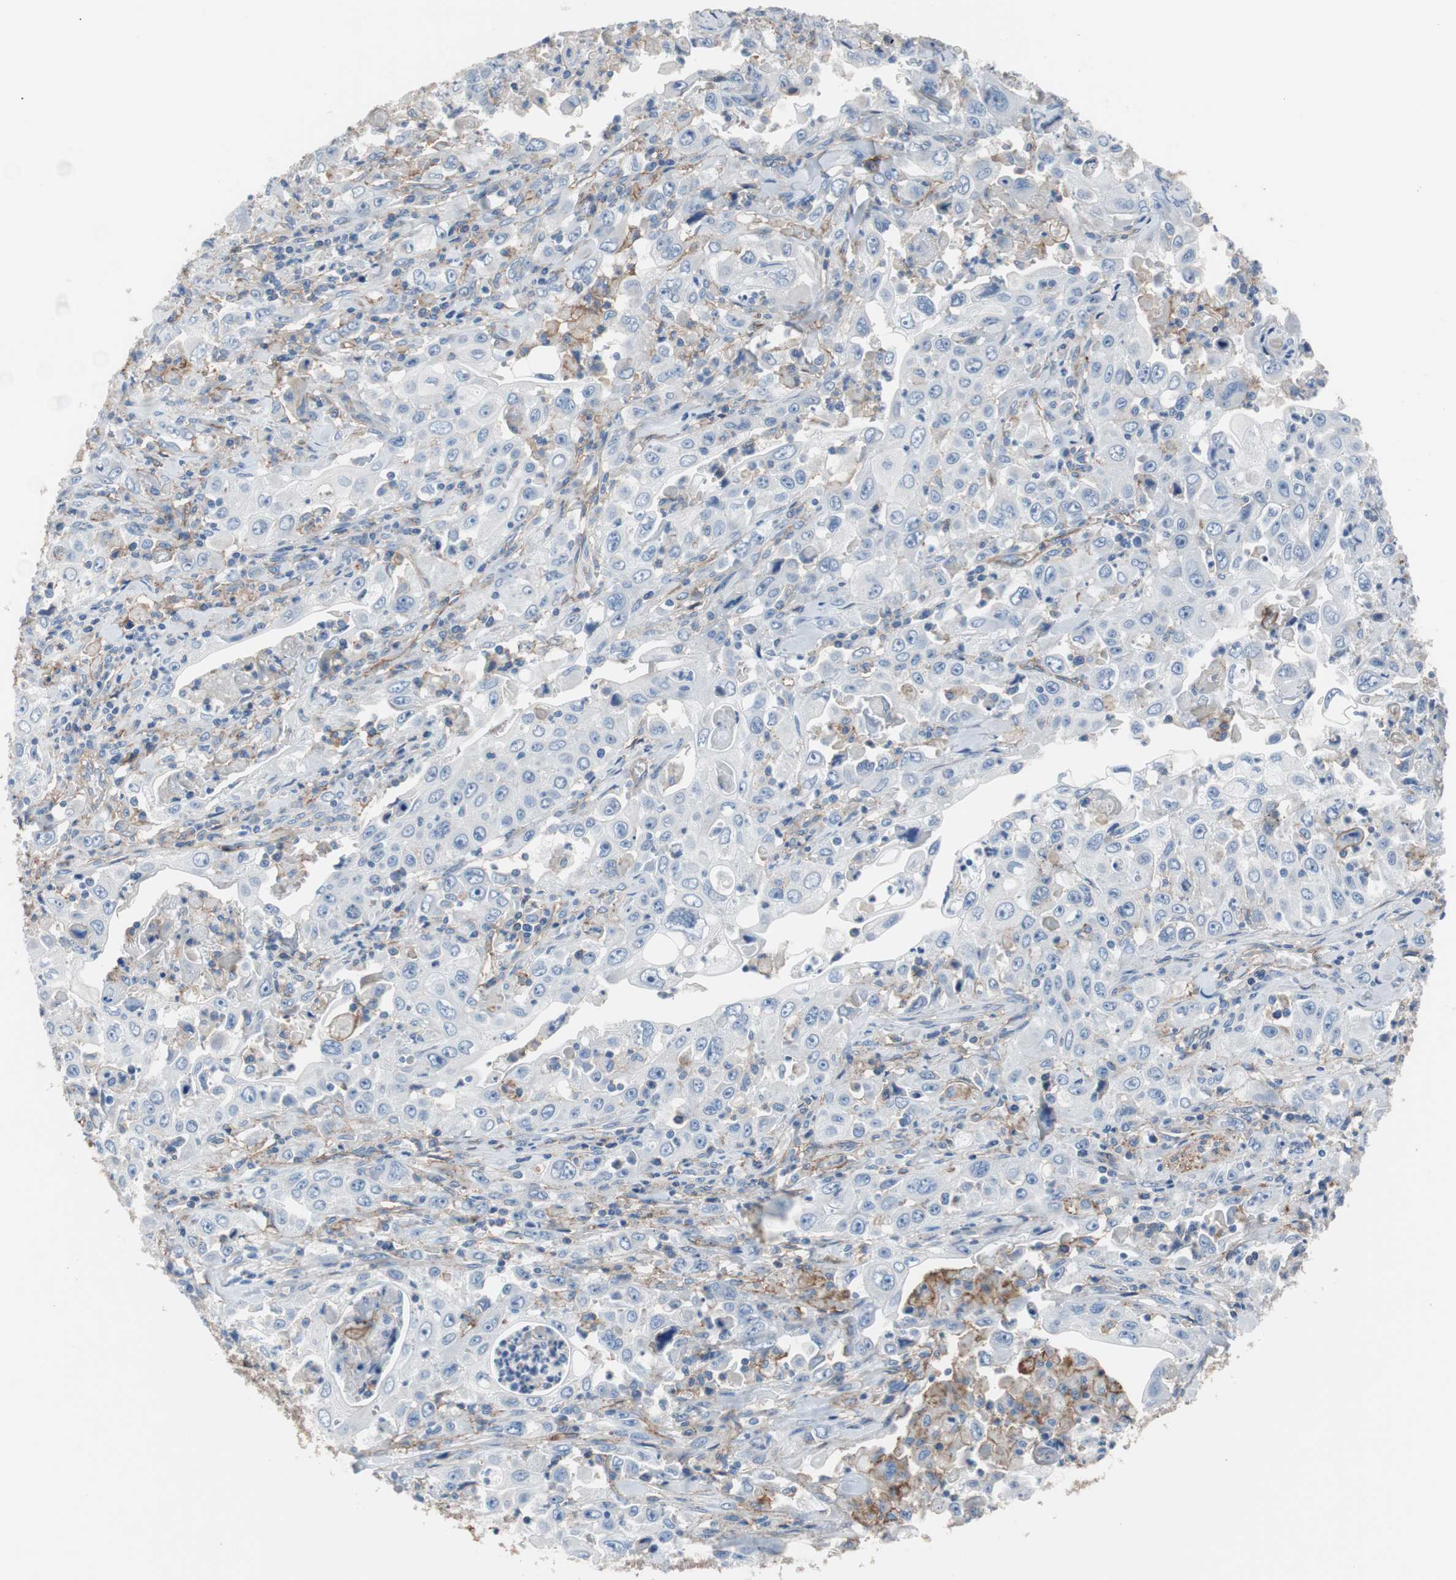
{"staining": {"intensity": "negative", "quantity": "none", "location": "none"}, "tissue": "pancreatic cancer", "cell_type": "Tumor cells", "image_type": "cancer", "snomed": [{"axis": "morphology", "description": "Adenocarcinoma, NOS"}, {"axis": "topography", "description": "Pancreas"}], "caption": "This photomicrograph is of pancreatic cancer (adenocarcinoma) stained with immunohistochemistry (IHC) to label a protein in brown with the nuclei are counter-stained blue. There is no staining in tumor cells.", "gene": "CD81", "patient": {"sex": "male", "age": 70}}